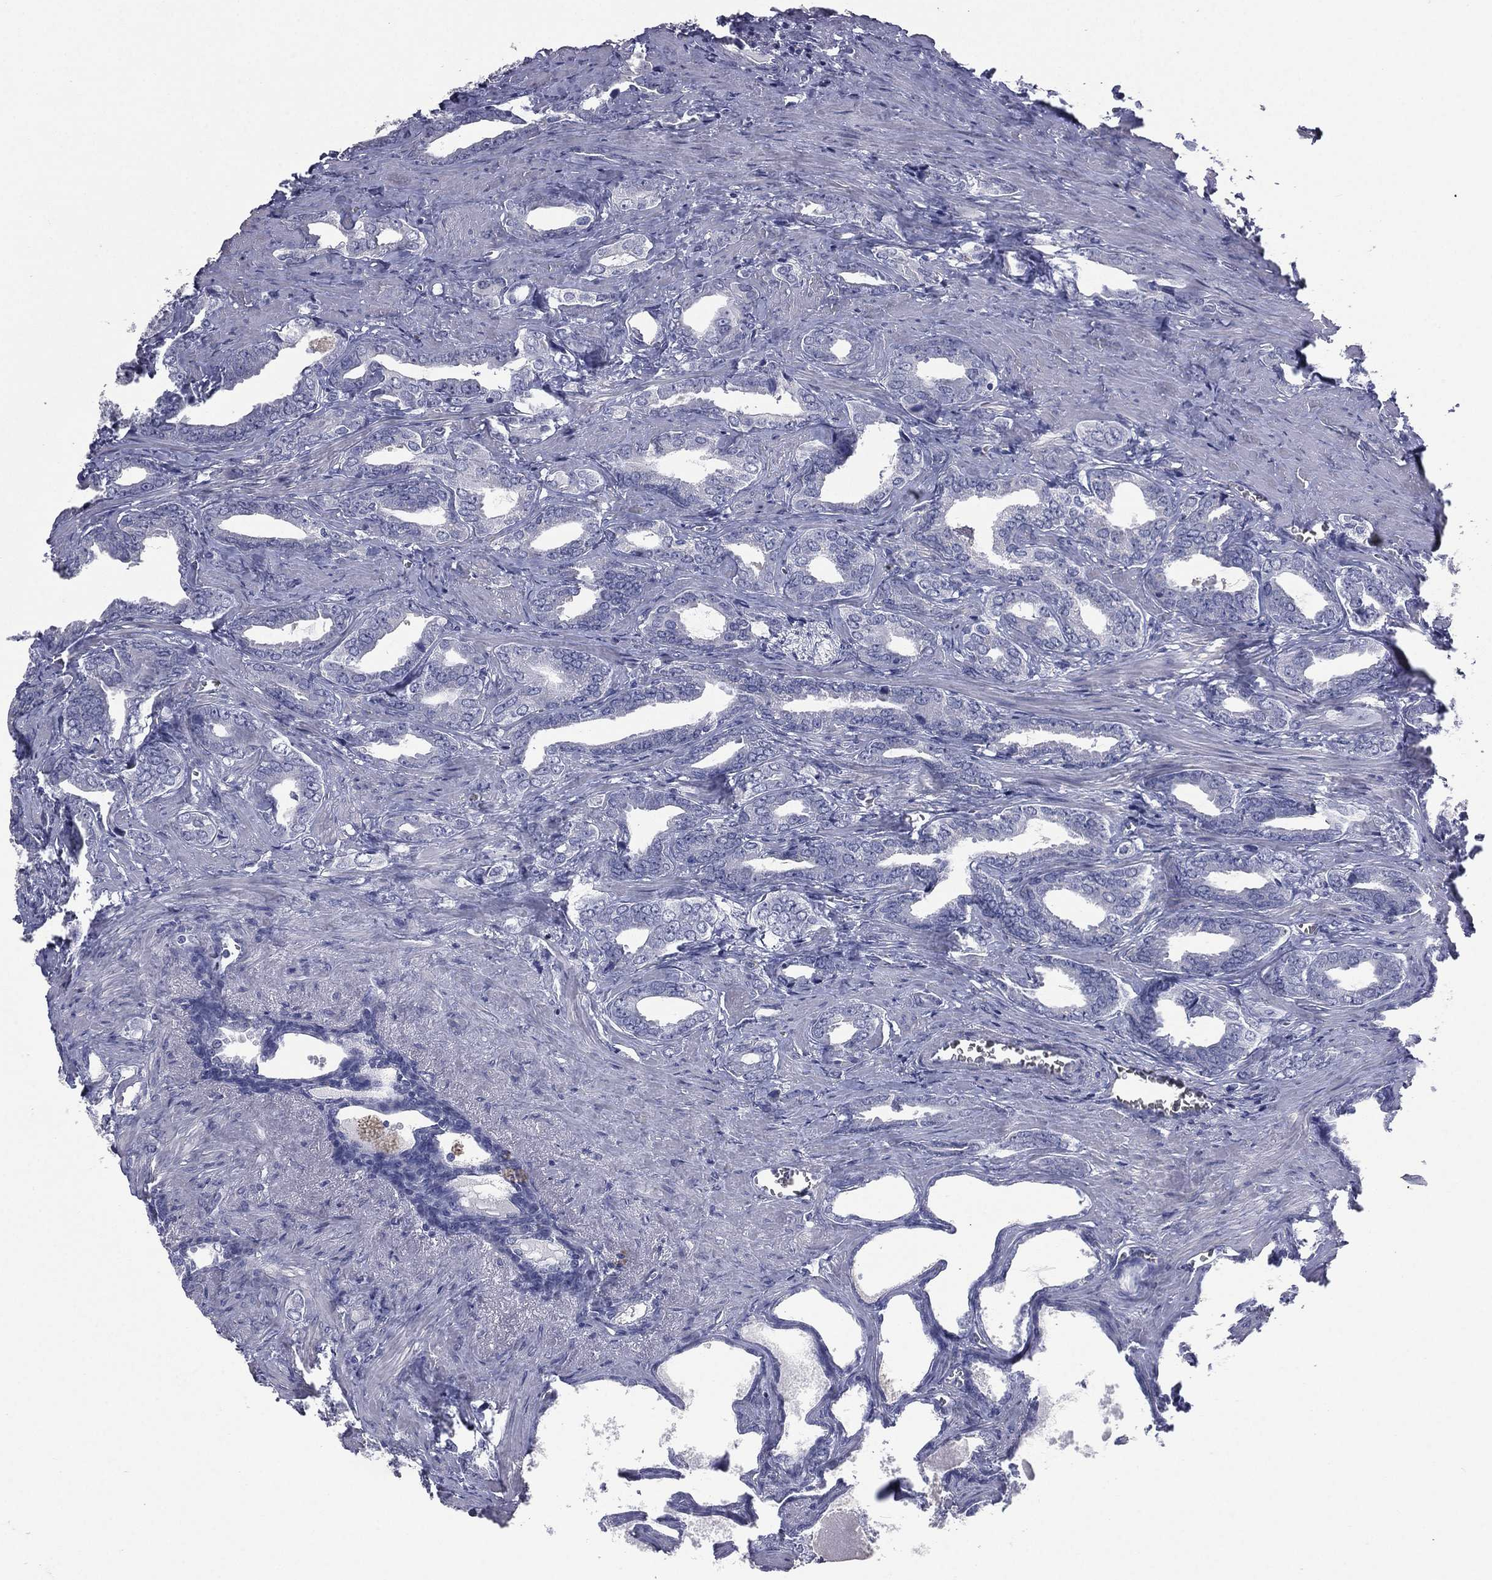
{"staining": {"intensity": "negative", "quantity": "none", "location": "none"}, "tissue": "prostate cancer", "cell_type": "Tumor cells", "image_type": "cancer", "snomed": [{"axis": "morphology", "description": "Adenocarcinoma, NOS"}, {"axis": "topography", "description": "Prostate"}], "caption": "Tumor cells are negative for brown protein staining in adenocarcinoma (prostate).", "gene": "ESX1", "patient": {"sex": "male", "age": 66}}